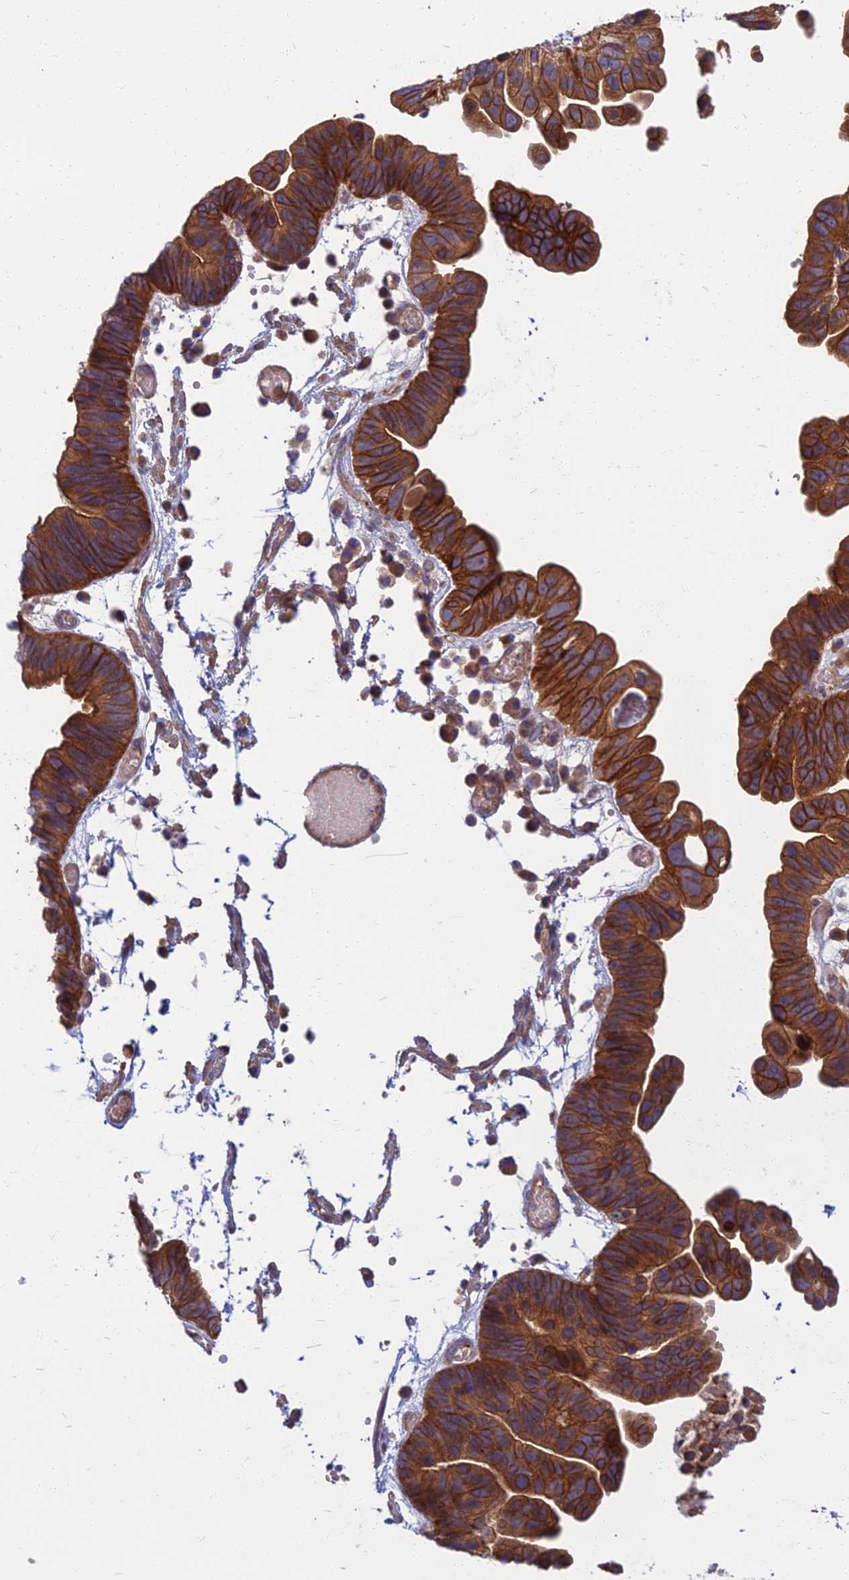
{"staining": {"intensity": "strong", "quantity": ">75%", "location": "cytoplasmic/membranous"}, "tissue": "ovarian cancer", "cell_type": "Tumor cells", "image_type": "cancer", "snomed": [{"axis": "morphology", "description": "Cystadenocarcinoma, serous, NOS"}, {"axis": "topography", "description": "Ovary"}], "caption": "Ovarian cancer (serous cystadenocarcinoma) stained with a brown dye reveals strong cytoplasmic/membranous positive positivity in about >75% of tumor cells.", "gene": "WDR24", "patient": {"sex": "female", "age": 56}}